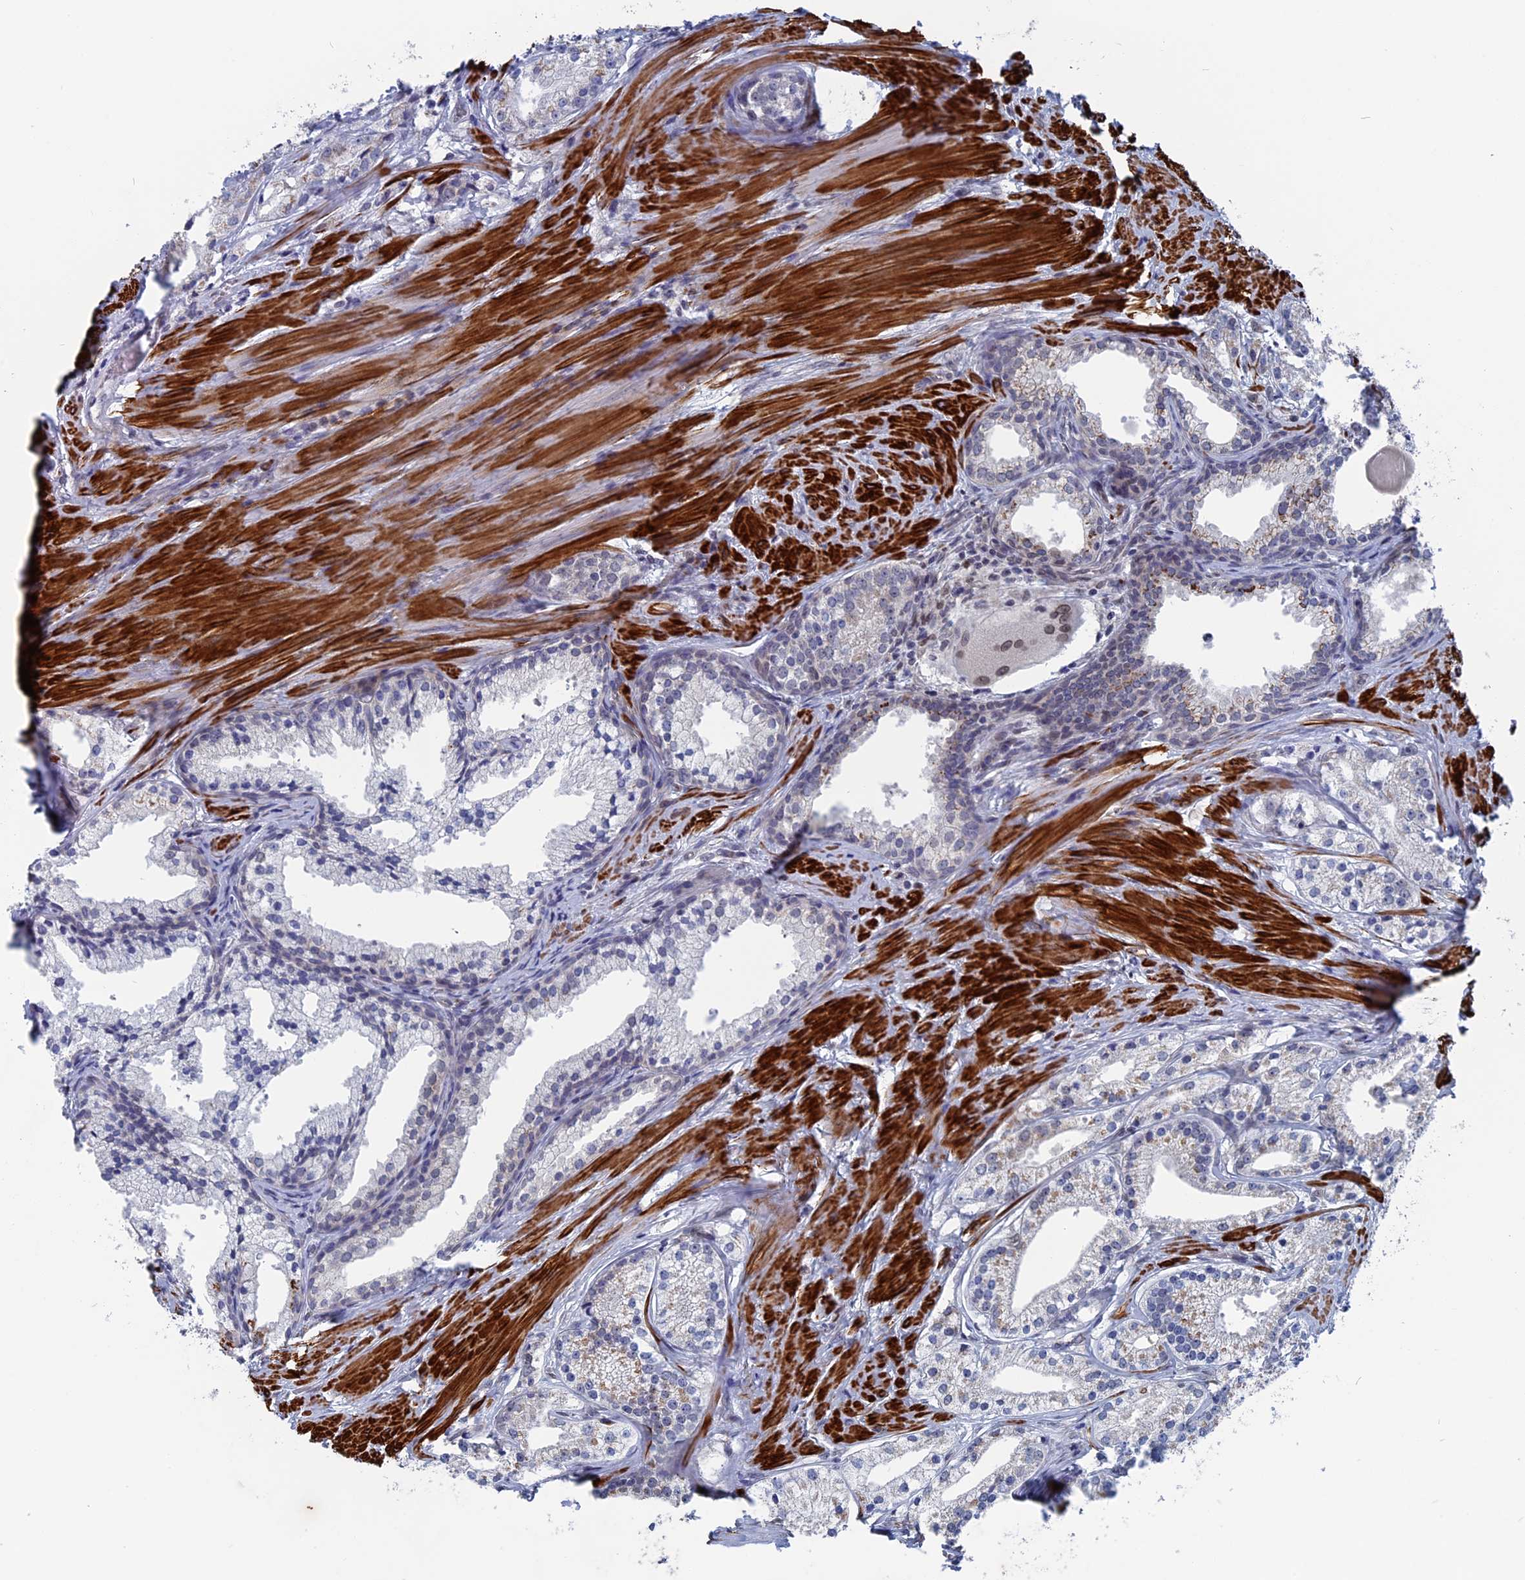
{"staining": {"intensity": "moderate", "quantity": "<25%", "location": "cytoplasmic/membranous"}, "tissue": "prostate cancer", "cell_type": "Tumor cells", "image_type": "cancer", "snomed": [{"axis": "morphology", "description": "Adenocarcinoma, Low grade"}, {"axis": "topography", "description": "Prostate"}], "caption": "Prostate cancer was stained to show a protein in brown. There is low levels of moderate cytoplasmic/membranous staining in about <25% of tumor cells. The staining was performed using DAB (3,3'-diaminobenzidine) to visualize the protein expression in brown, while the nuclei were stained in blue with hematoxylin (Magnification: 20x).", "gene": "MTRF1", "patient": {"sex": "male", "age": 57}}